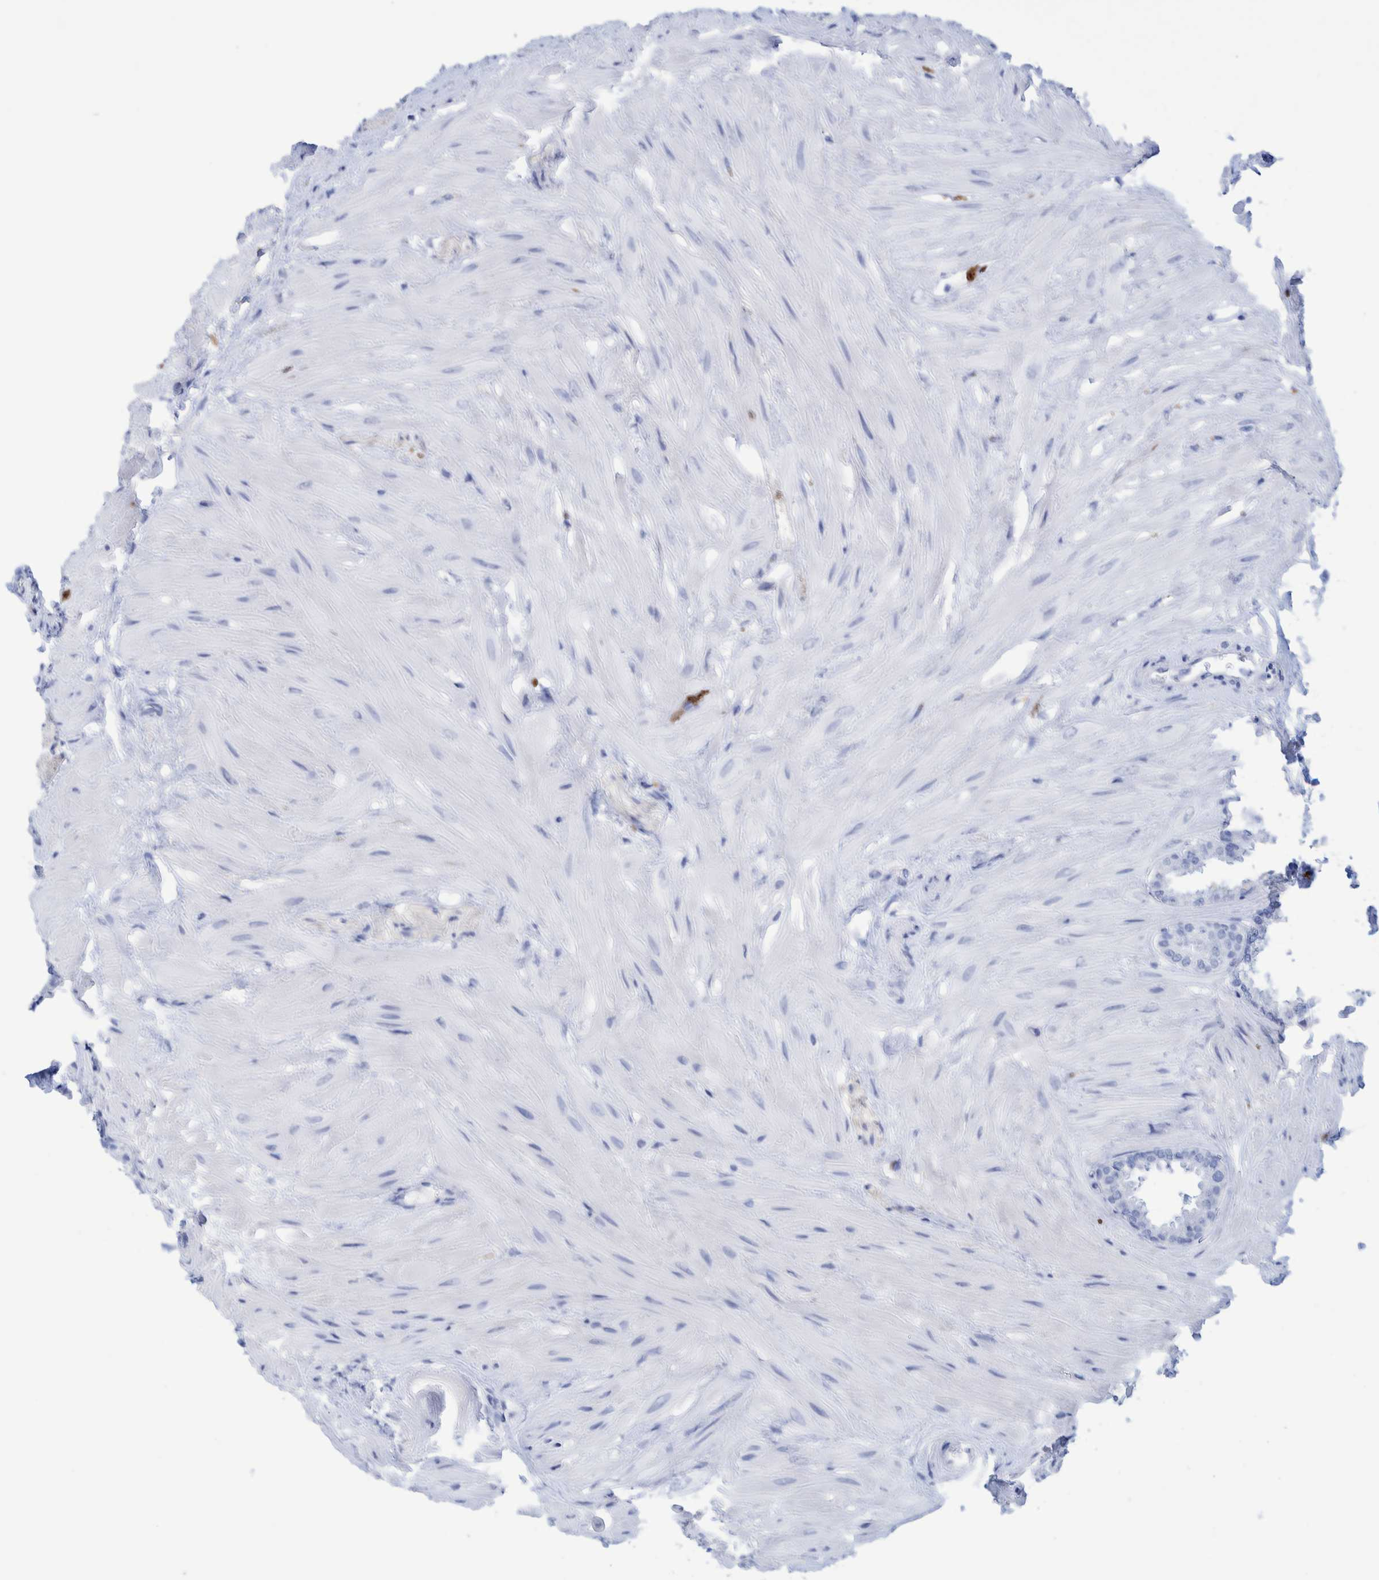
{"staining": {"intensity": "negative", "quantity": "none", "location": "none"}, "tissue": "seminal vesicle", "cell_type": "Glandular cells", "image_type": "normal", "snomed": [{"axis": "morphology", "description": "Normal tissue, NOS"}, {"axis": "topography", "description": "Seminal veicle"}], "caption": "Glandular cells are negative for brown protein staining in normal seminal vesicle. The staining was performed using DAB (3,3'-diaminobenzidine) to visualize the protein expression in brown, while the nuclei were stained in blue with hematoxylin (Magnification: 20x).", "gene": "PERP", "patient": {"sex": "male", "age": 46}}